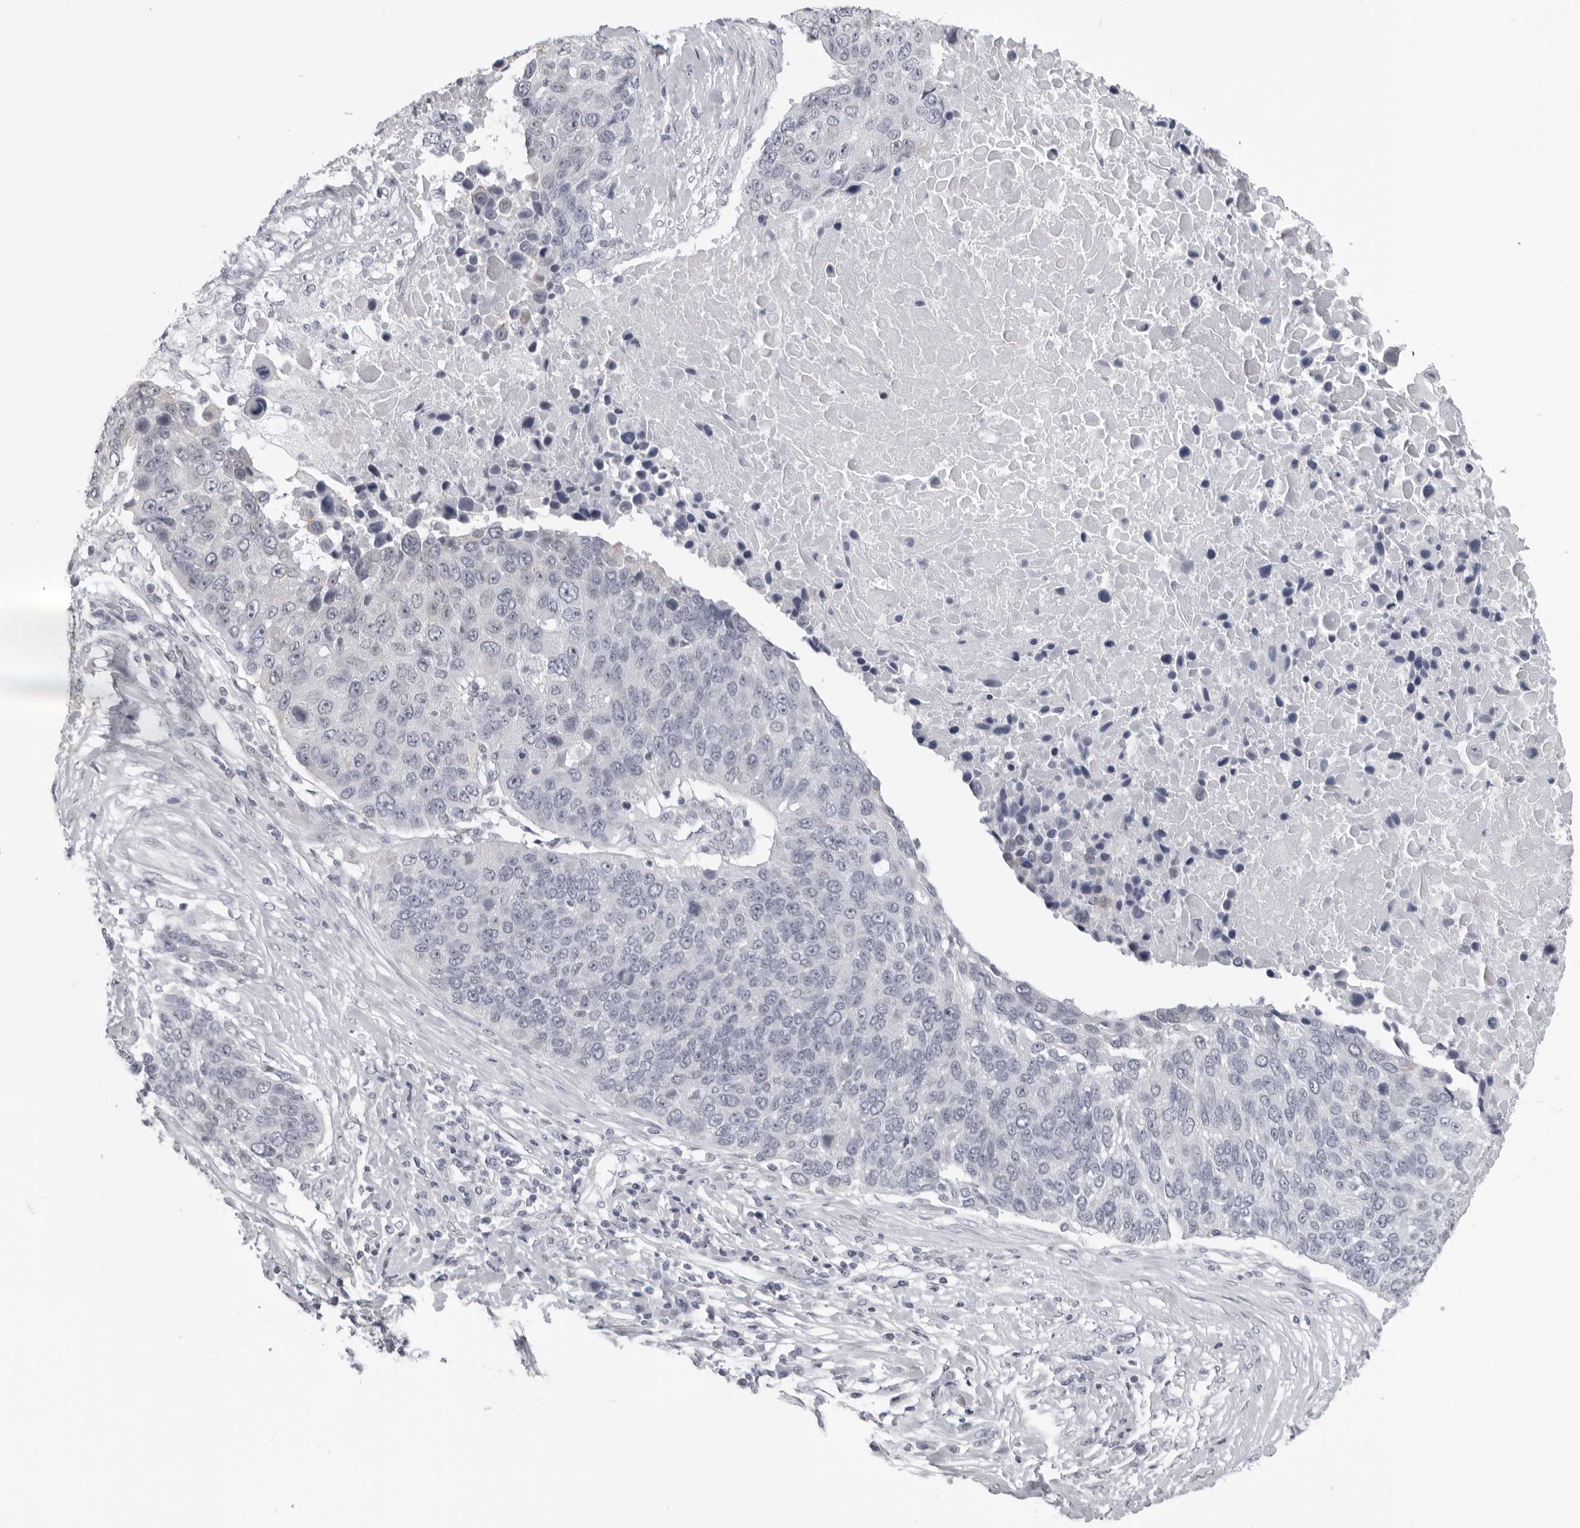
{"staining": {"intensity": "negative", "quantity": "none", "location": "none"}, "tissue": "lung cancer", "cell_type": "Tumor cells", "image_type": "cancer", "snomed": [{"axis": "morphology", "description": "Squamous cell carcinoma, NOS"}, {"axis": "topography", "description": "Lung"}], "caption": "Immunohistochemical staining of squamous cell carcinoma (lung) displays no significant staining in tumor cells. Brightfield microscopy of immunohistochemistry (IHC) stained with DAB (3,3'-diaminobenzidine) (brown) and hematoxylin (blue), captured at high magnification.", "gene": "DNALI1", "patient": {"sex": "male", "age": 66}}